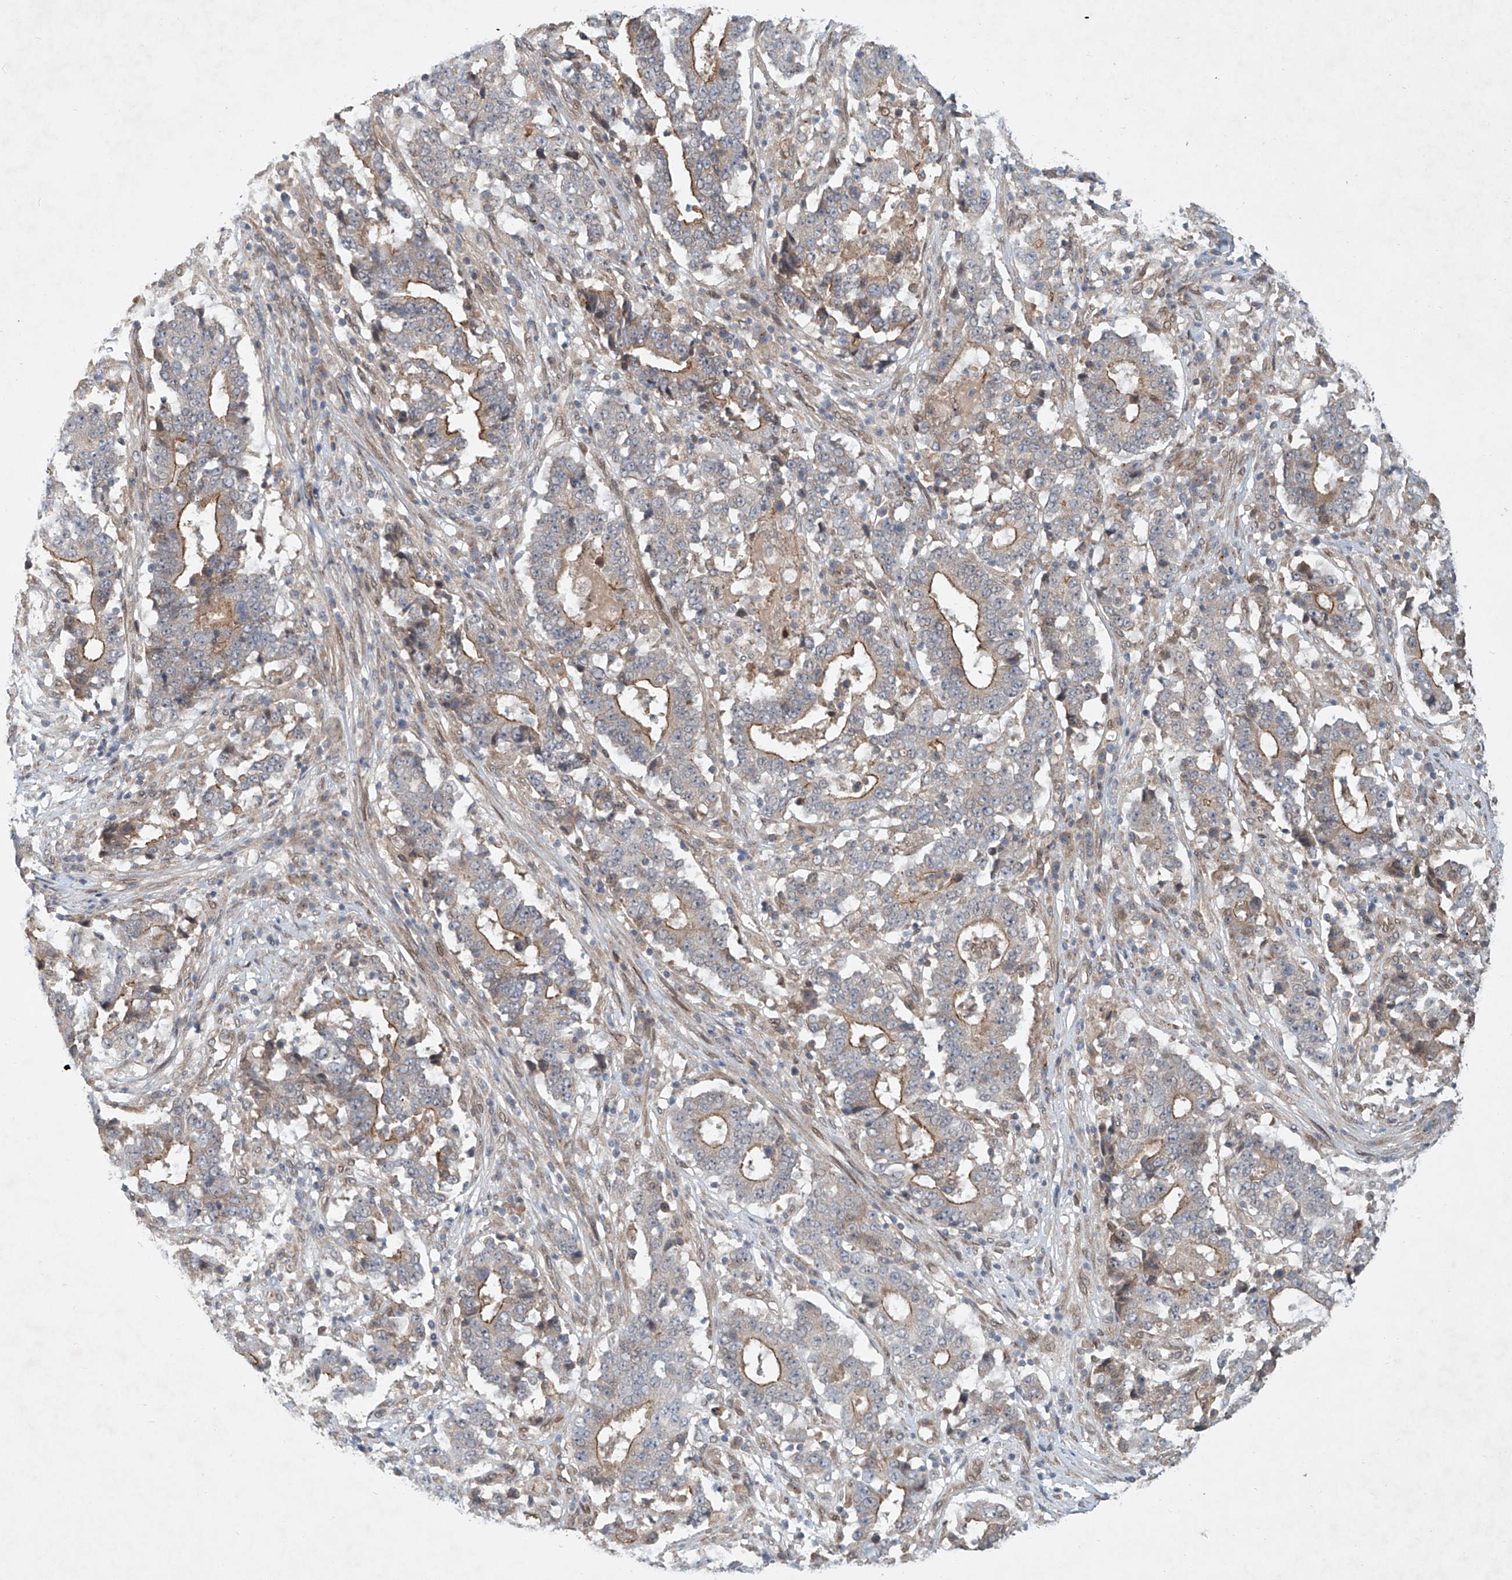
{"staining": {"intensity": "moderate", "quantity": "25%-75%", "location": "cytoplasmic/membranous"}, "tissue": "stomach cancer", "cell_type": "Tumor cells", "image_type": "cancer", "snomed": [{"axis": "morphology", "description": "Adenocarcinoma, NOS"}, {"axis": "topography", "description": "Stomach"}], "caption": "IHC image of neoplastic tissue: human stomach cancer stained using immunohistochemistry (IHC) displays medium levels of moderate protein expression localized specifically in the cytoplasmic/membranous of tumor cells, appearing as a cytoplasmic/membranous brown color.", "gene": "SASH1", "patient": {"sex": "male", "age": 59}}